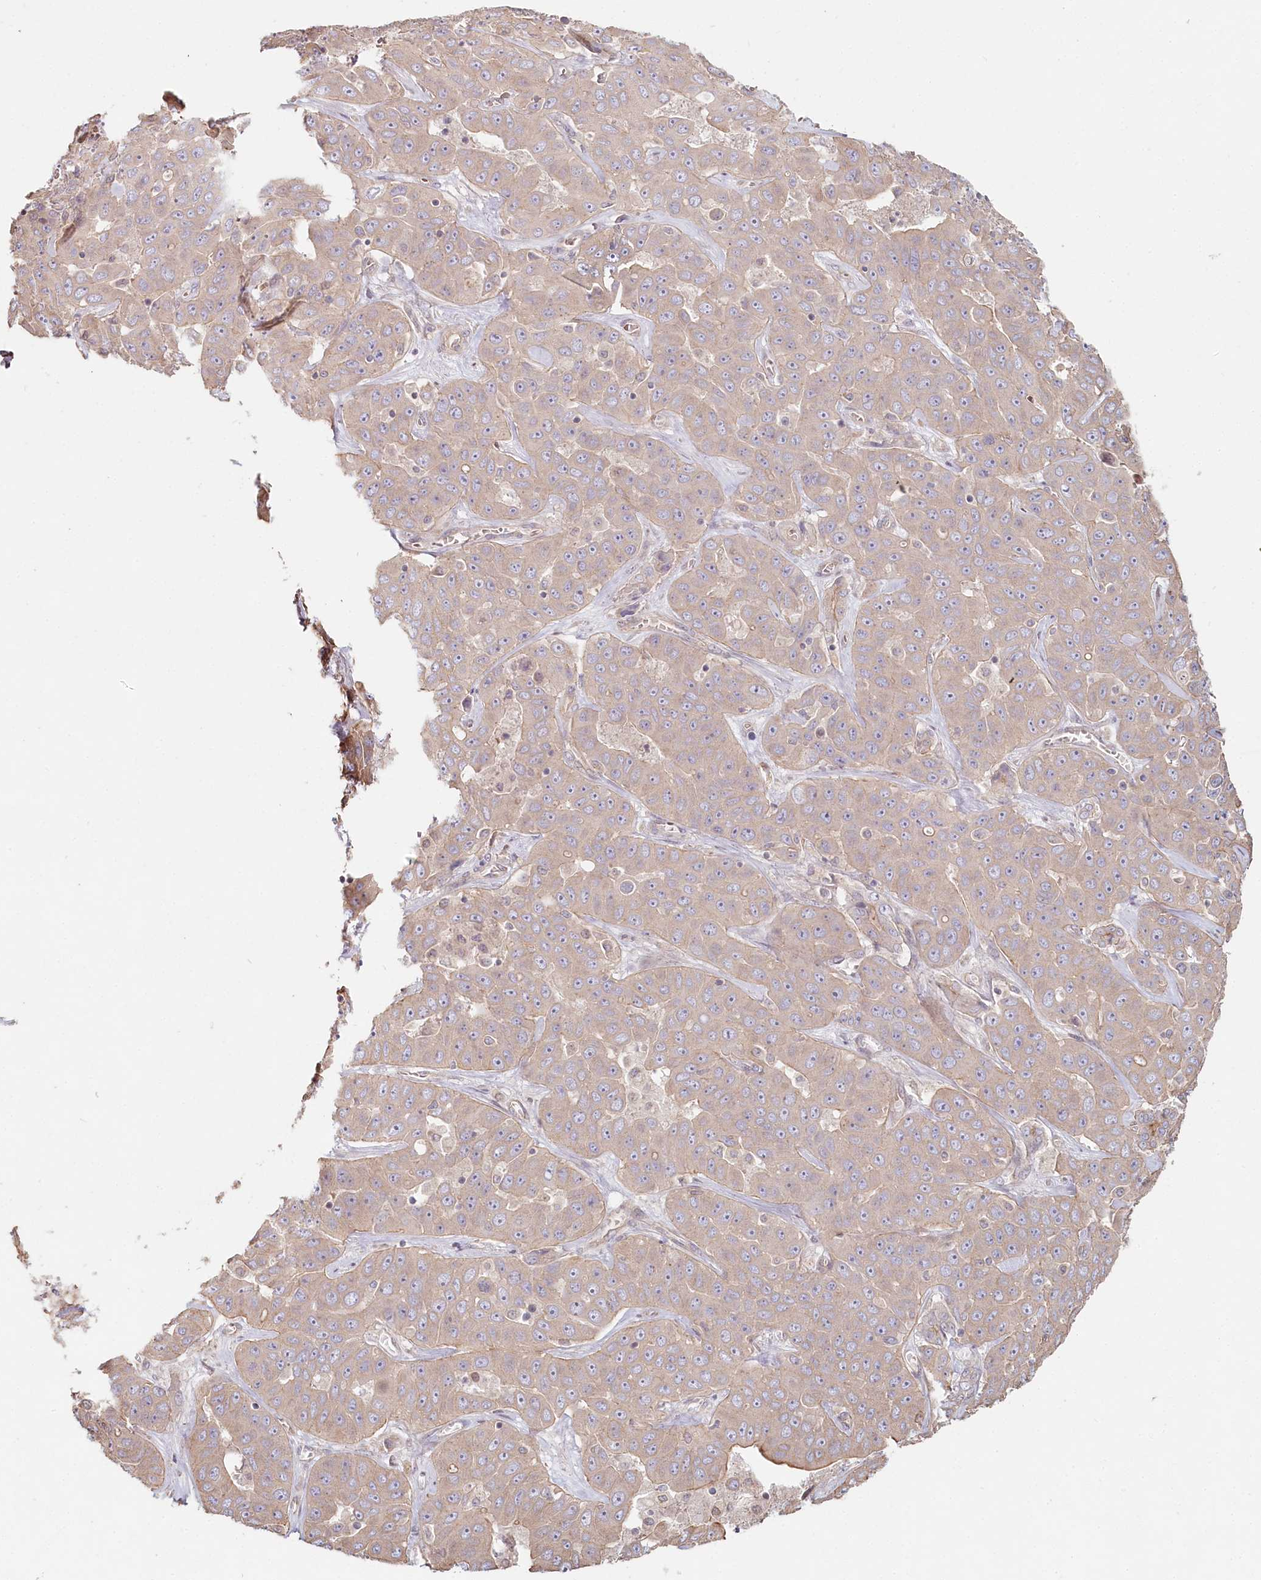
{"staining": {"intensity": "weak", "quantity": "25%-75%", "location": "cytoplasmic/membranous"}, "tissue": "liver cancer", "cell_type": "Tumor cells", "image_type": "cancer", "snomed": [{"axis": "morphology", "description": "Cholangiocarcinoma"}, {"axis": "topography", "description": "Liver"}], "caption": "A photomicrograph of human liver cholangiocarcinoma stained for a protein displays weak cytoplasmic/membranous brown staining in tumor cells.", "gene": "TCHP", "patient": {"sex": "female", "age": 52}}